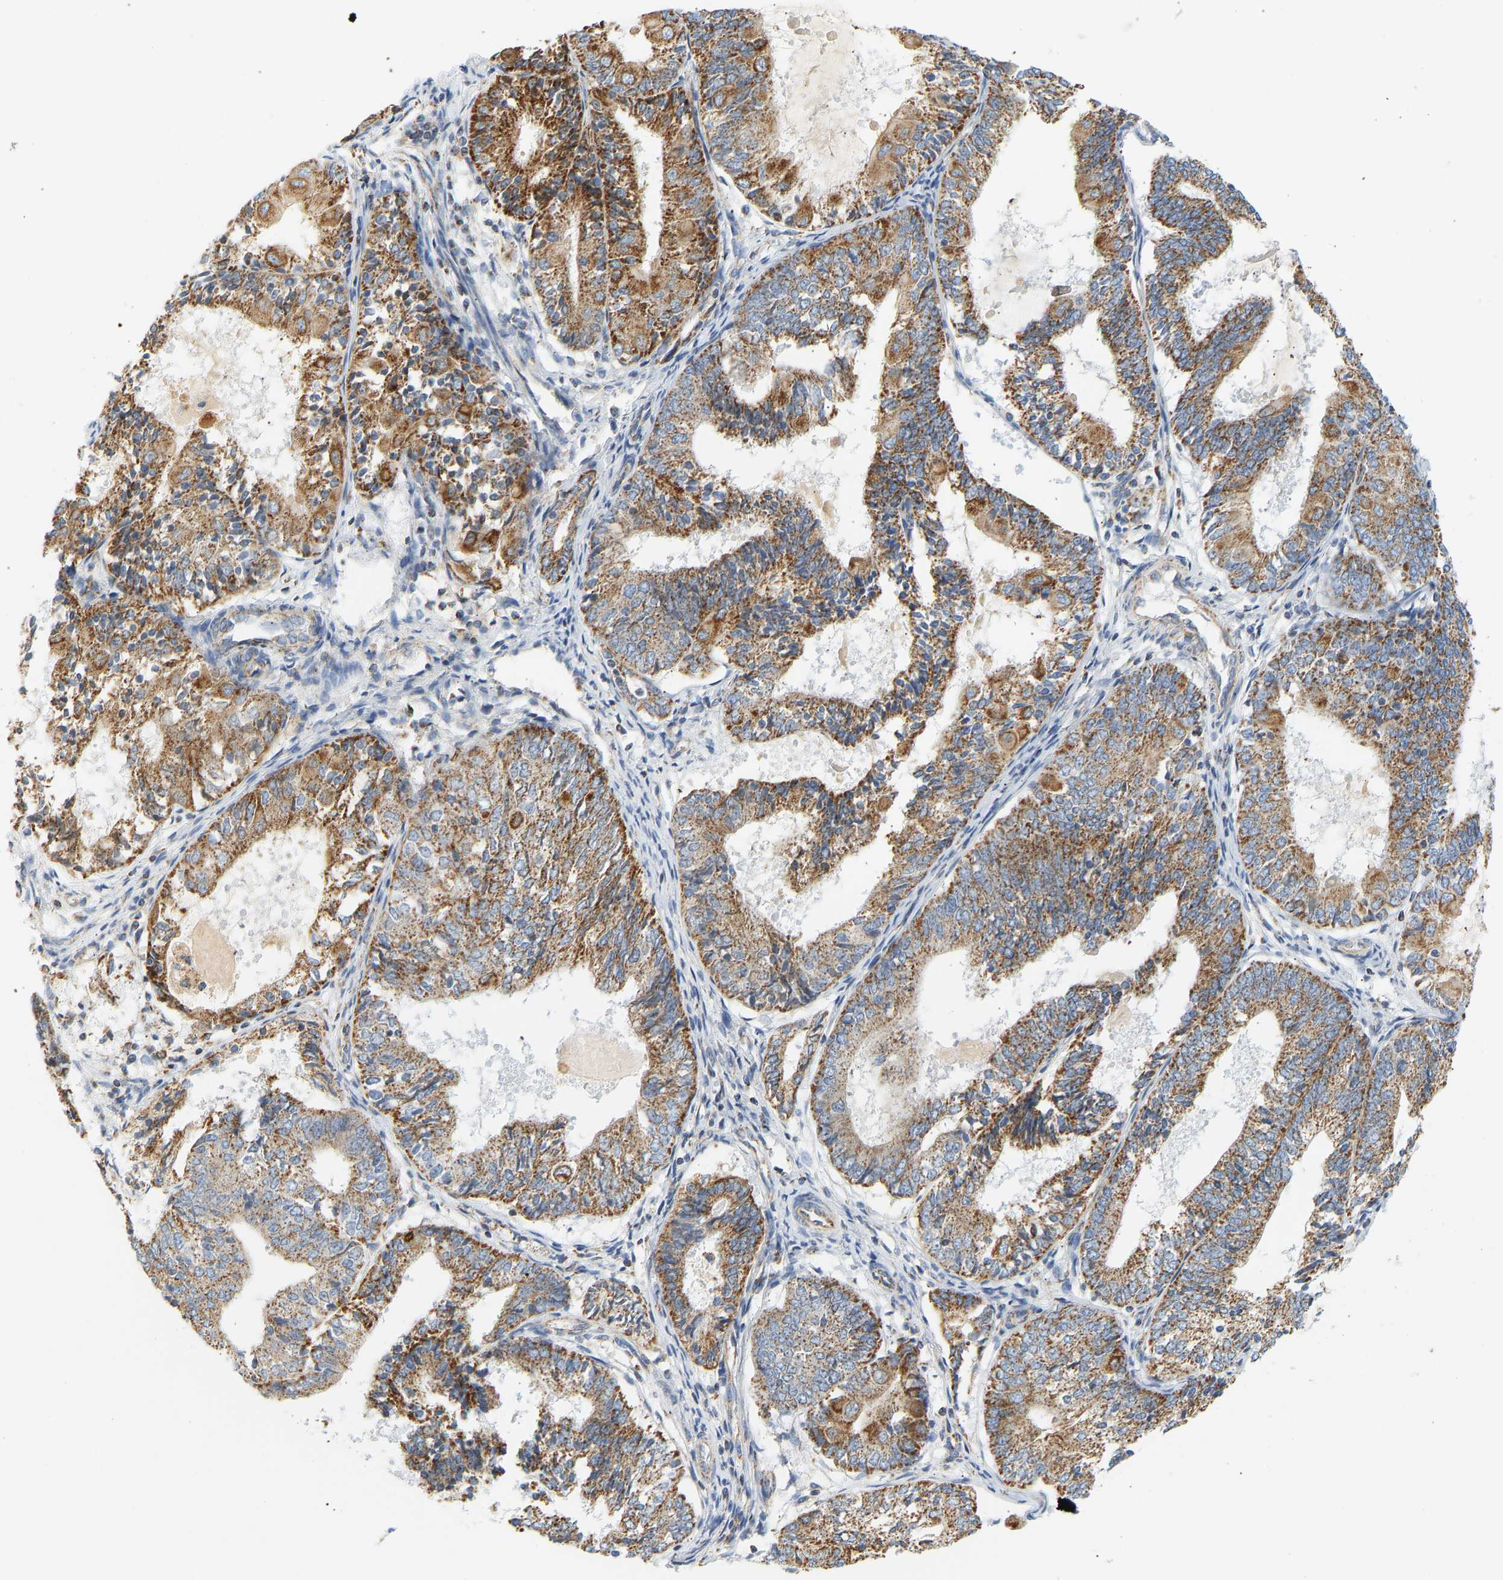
{"staining": {"intensity": "moderate", "quantity": ">75%", "location": "cytoplasmic/membranous"}, "tissue": "endometrial cancer", "cell_type": "Tumor cells", "image_type": "cancer", "snomed": [{"axis": "morphology", "description": "Adenocarcinoma, NOS"}, {"axis": "topography", "description": "Endometrium"}], "caption": "Protein staining by immunohistochemistry displays moderate cytoplasmic/membranous staining in about >75% of tumor cells in endometrial adenocarcinoma.", "gene": "GRPEL2", "patient": {"sex": "female", "age": 81}}